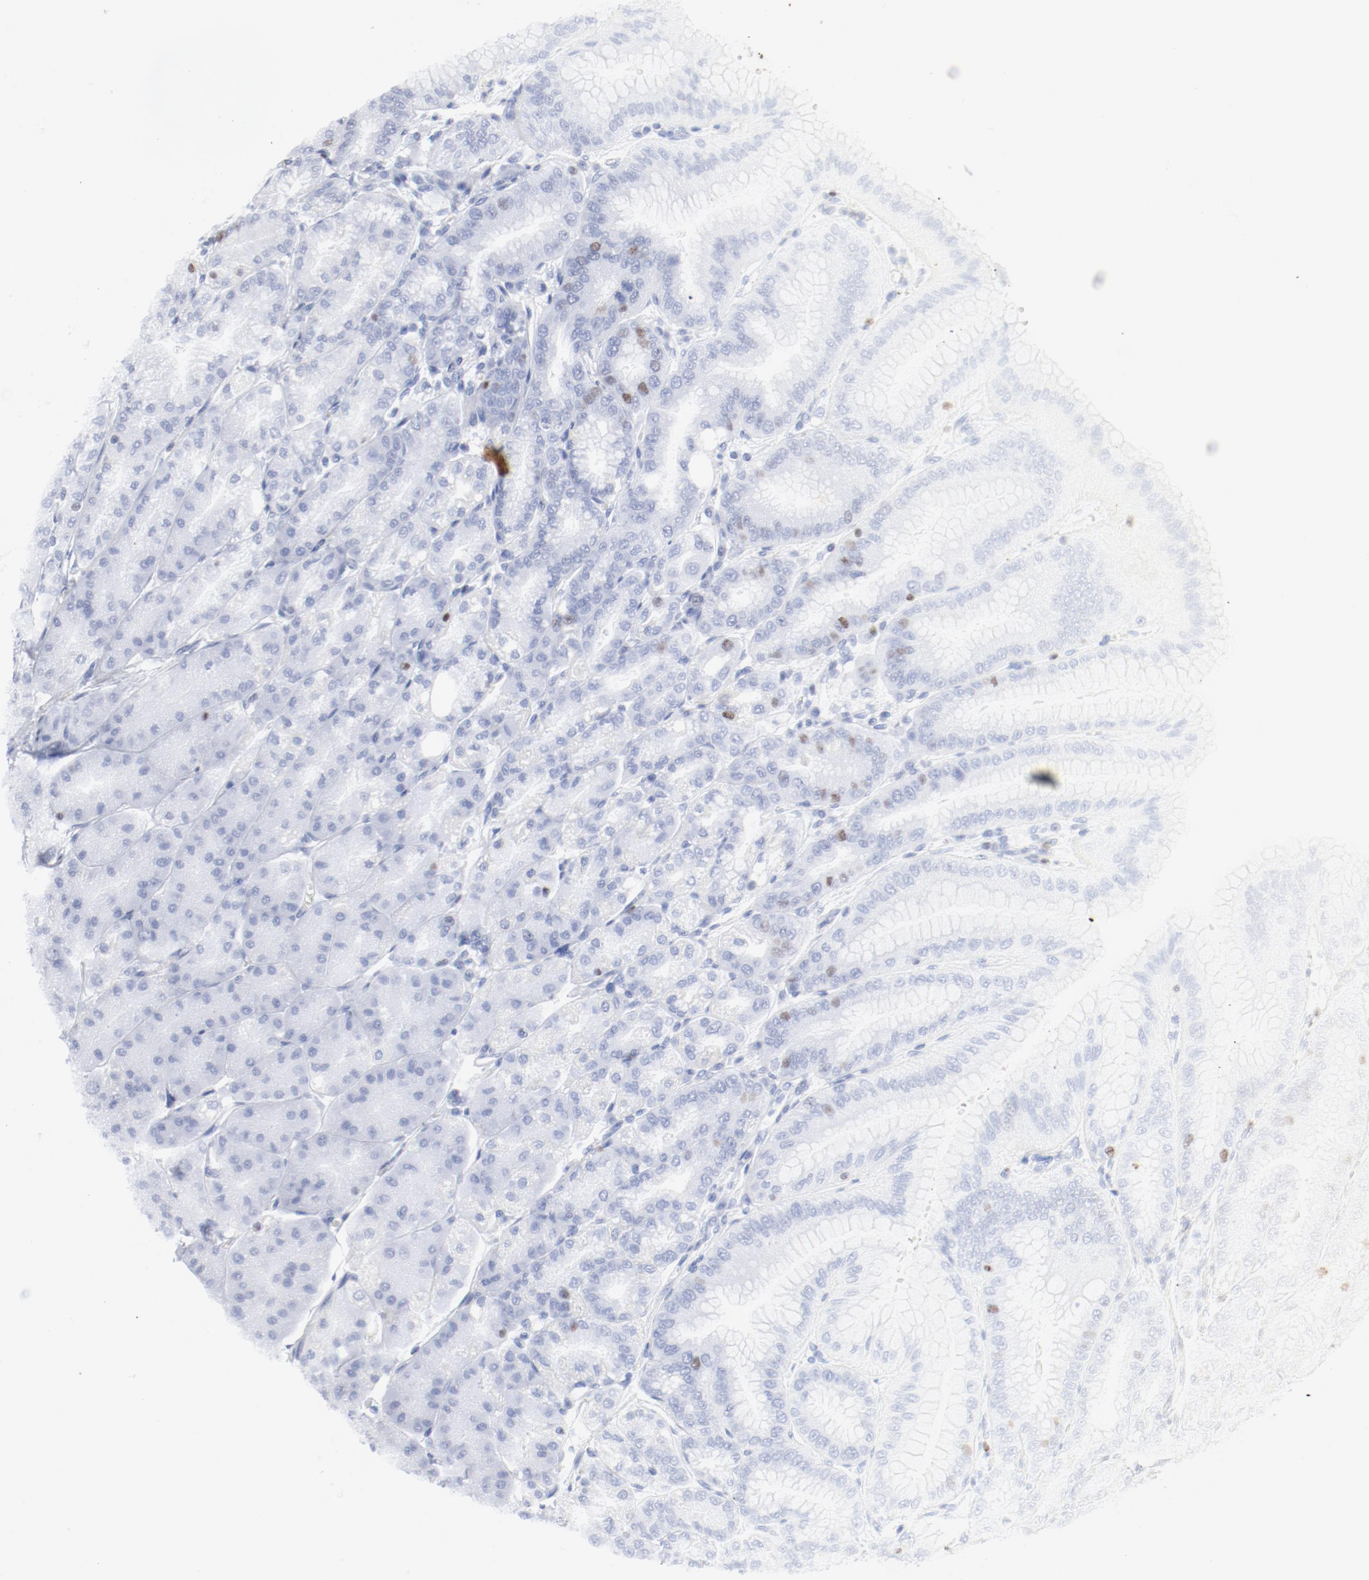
{"staining": {"intensity": "moderate", "quantity": "<25%", "location": "nuclear"}, "tissue": "stomach", "cell_type": "Glandular cells", "image_type": "normal", "snomed": [{"axis": "morphology", "description": "Normal tissue, NOS"}, {"axis": "topography", "description": "Stomach, lower"}], "caption": "Protein expression analysis of normal stomach shows moderate nuclear expression in about <25% of glandular cells.", "gene": "SMARCC2", "patient": {"sex": "male", "age": 71}}